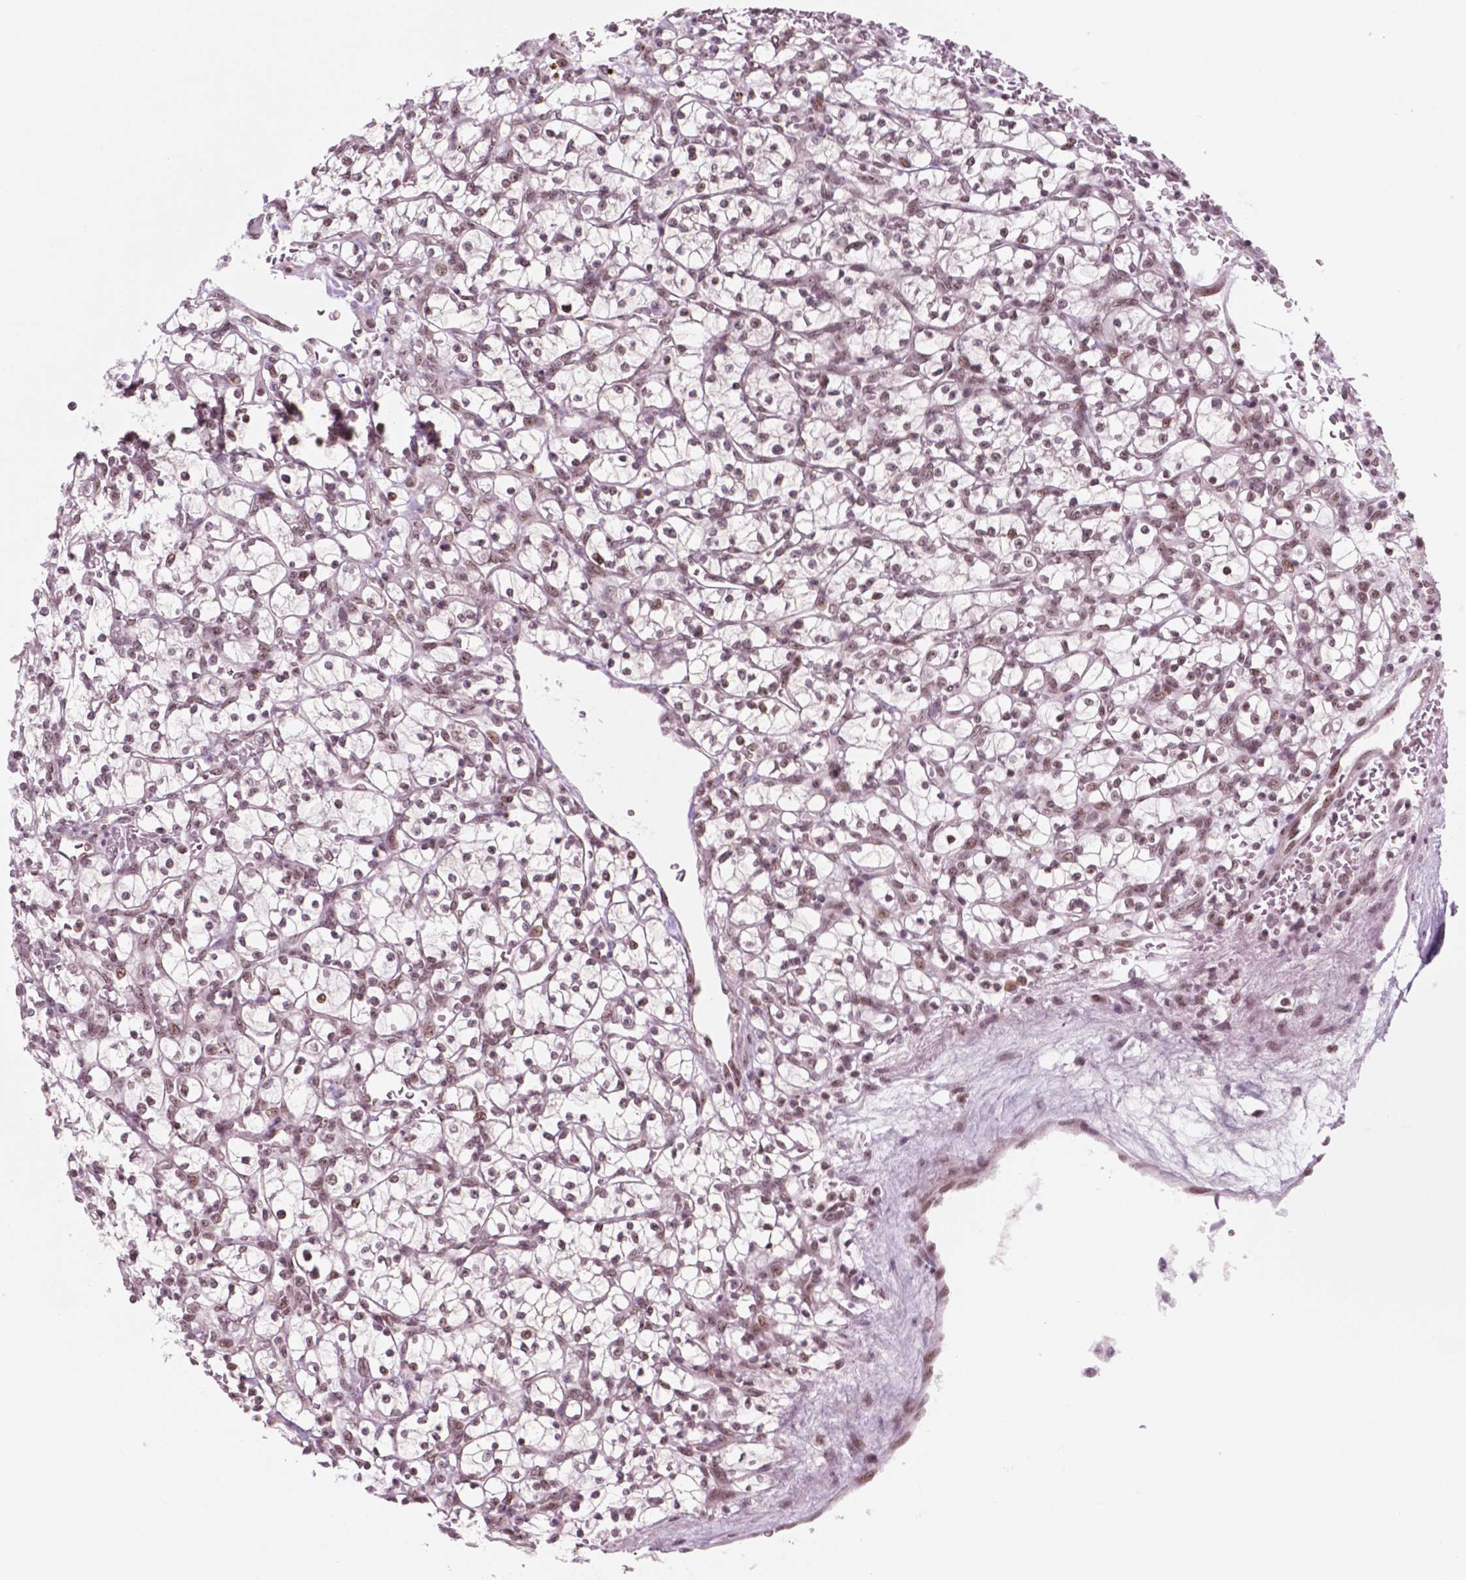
{"staining": {"intensity": "moderate", "quantity": ">75%", "location": "nuclear"}, "tissue": "renal cancer", "cell_type": "Tumor cells", "image_type": "cancer", "snomed": [{"axis": "morphology", "description": "Adenocarcinoma, NOS"}, {"axis": "topography", "description": "Kidney"}], "caption": "Moderate nuclear positivity for a protein is seen in approximately >75% of tumor cells of renal adenocarcinoma using immunohistochemistry (IHC).", "gene": "POLR2E", "patient": {"sex": "female", "age": 64}}